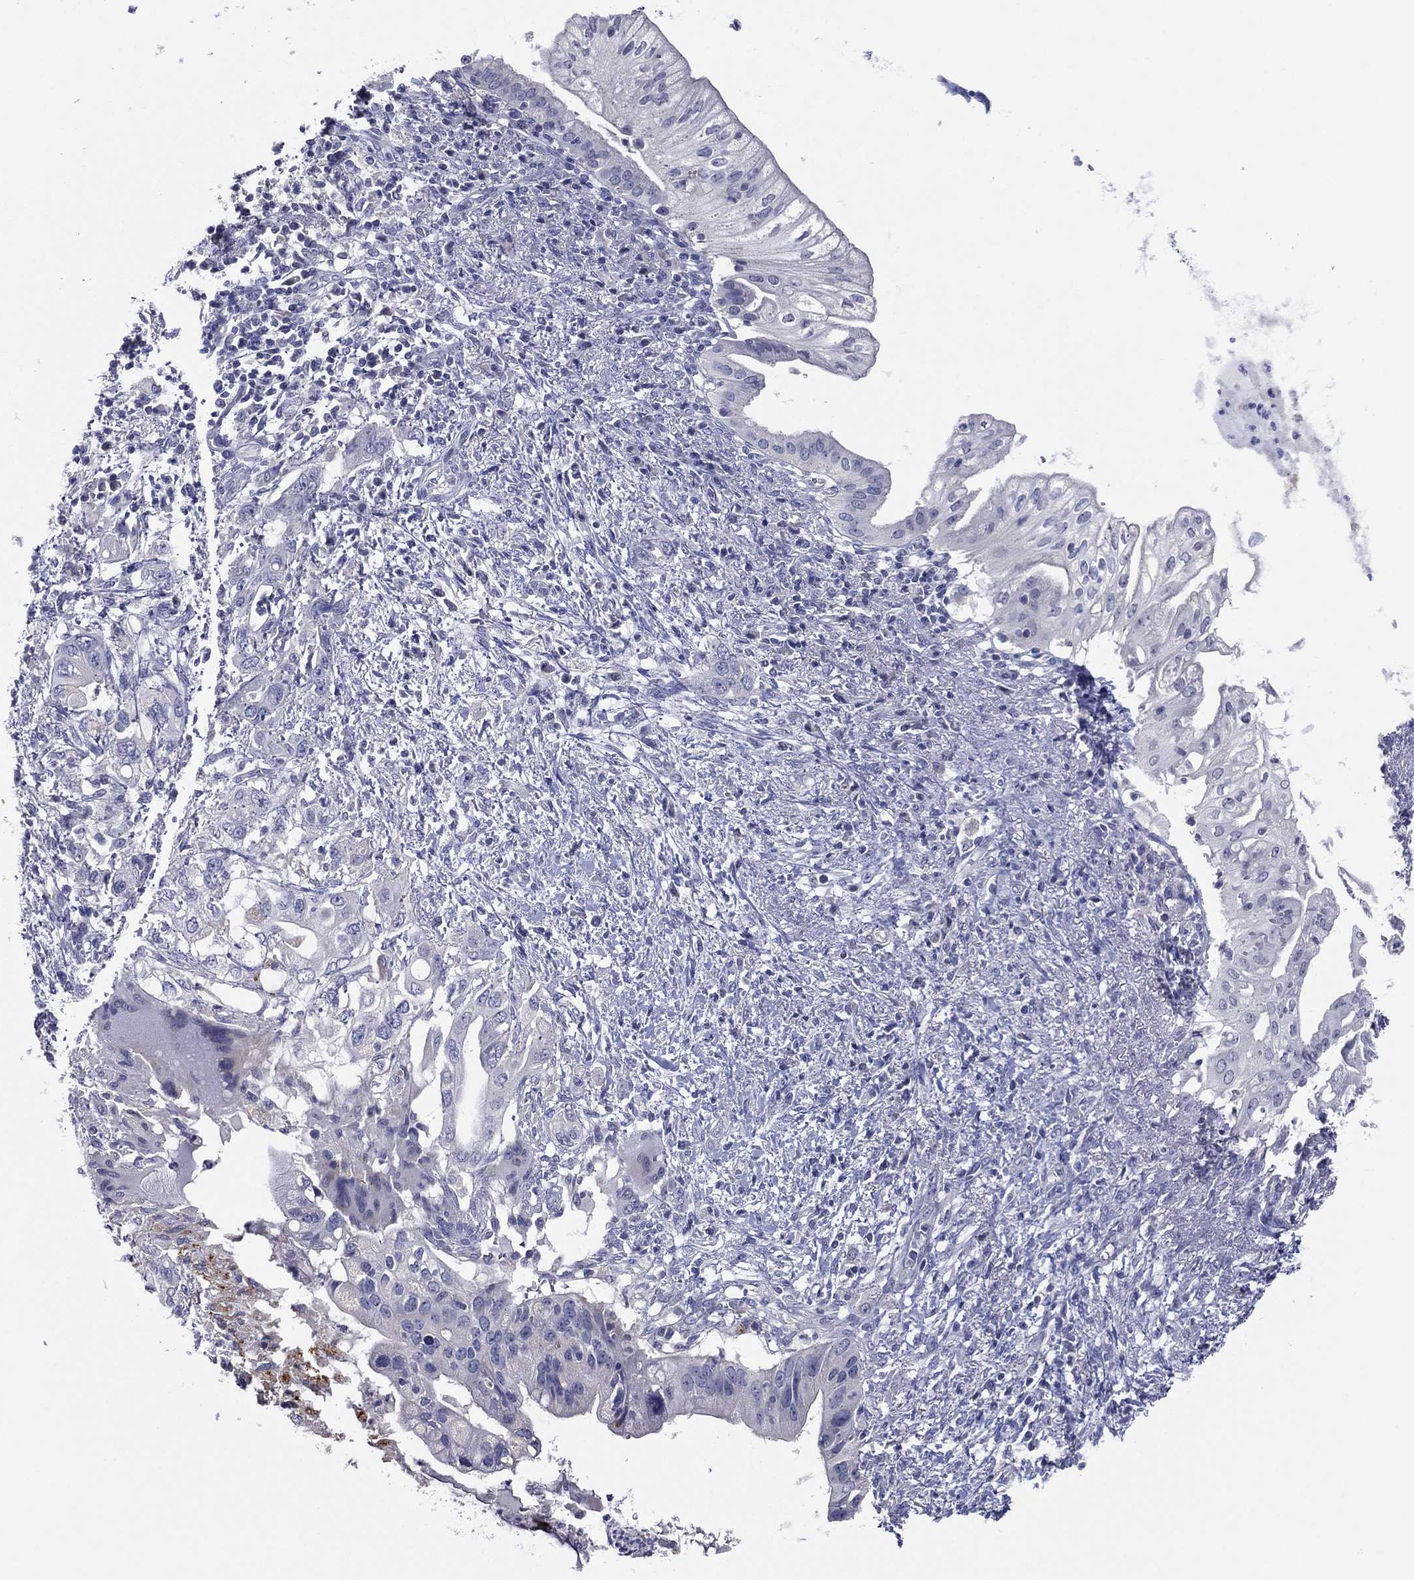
{"staining": {"intensity": "negative", "quantity": "none", "location": "none"}, "tissue": "pancreatic cancer", "cell_type": "Tumor cells", "image_type": "cancer", "snomed": [{"axis": "morphology", "description": "Adenocarcinoma, NOS"}, {"axis": "topography", "description": "Pancreas"}], "caption": "Image shows no significant protein positivity in tumor cells of pancreatic cancer (adenocarcinoma).", "gene": "SLC13A4", "patient": {"sex": "female", "age": 72}}